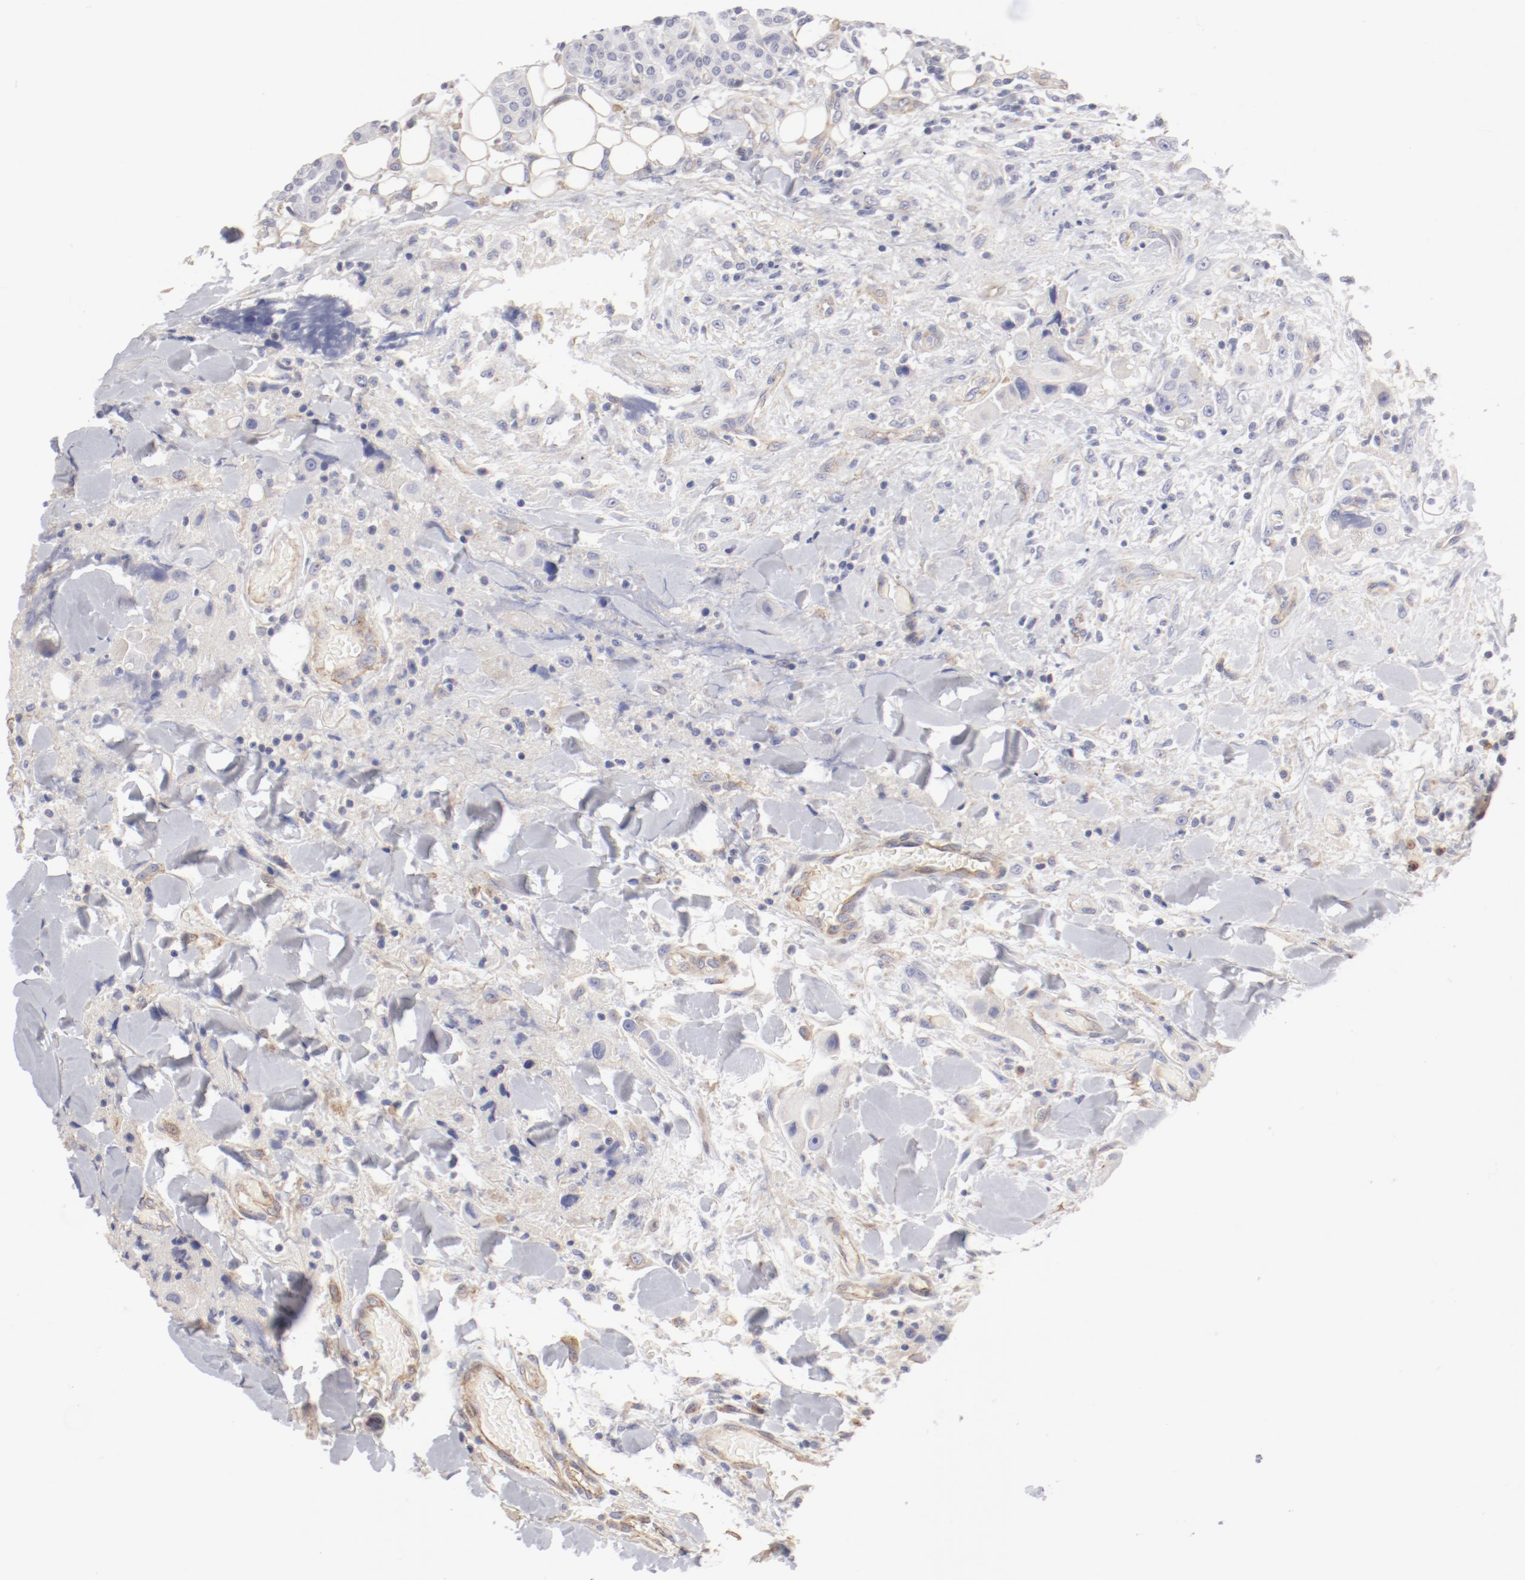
{"staining": {"intensity": "weak", "quantity": "<25%", "location": "cytoplasmic/membranous"}, "tissue": "head and neck cancer", "cell_type": "Tumor cells", "image_type": "cancer", "snomed": [{"axis": "morphology", "description": "Normal tissue, NOS"}, {"axis": "morphology", "description": "Adenocarcinoma, NOS"}, {"axis": "topography", "description": "Salivary gland"}, {"axis": "topography", "description": "Head-Neck"}], "caption": "Tumor cells are negative for brown protein staining in head and neck cancer.", "gene": "LAX1", "patient": {"sex": "male", "age": 80}}